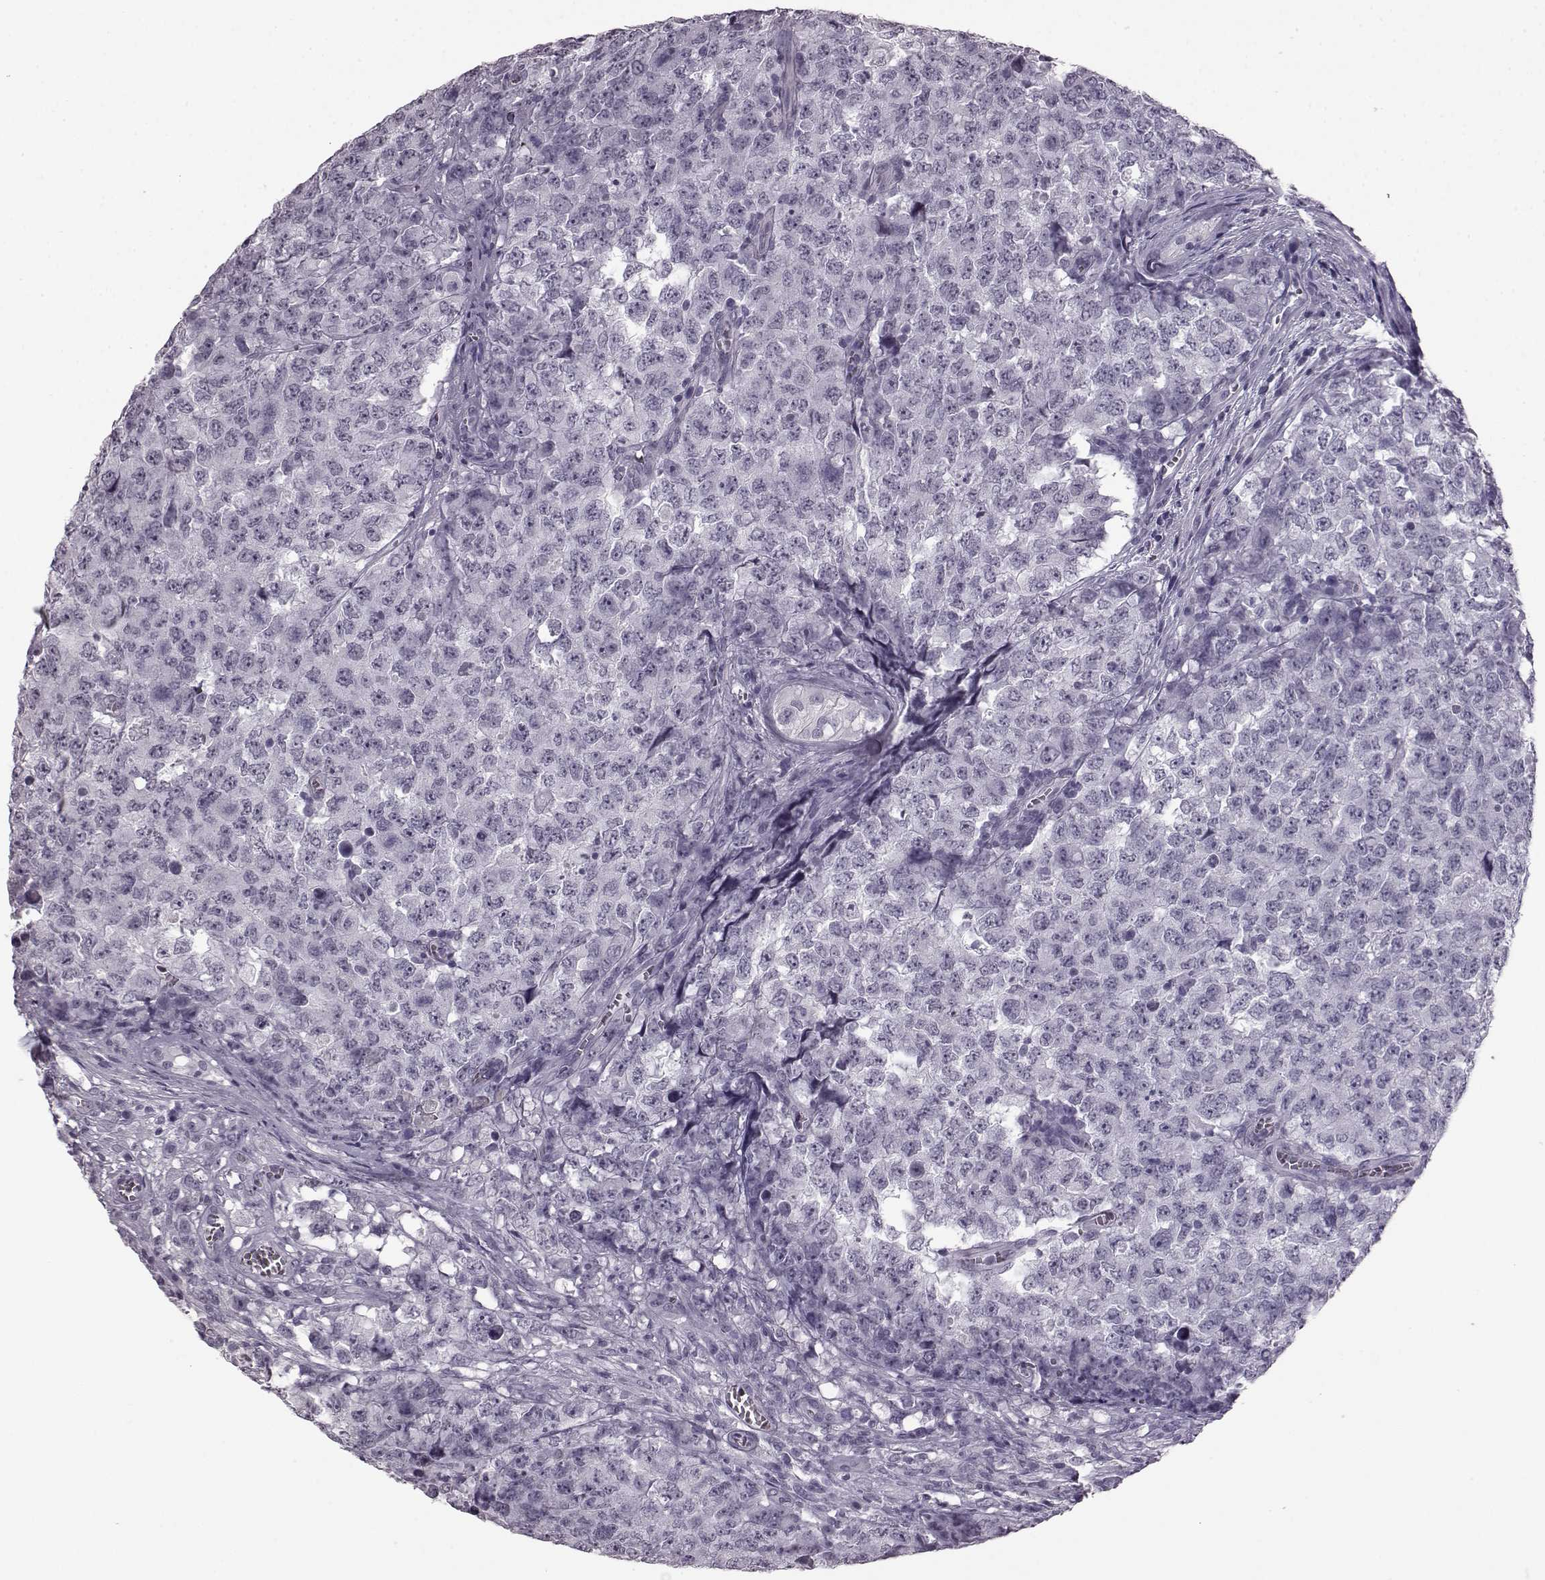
{"staining": {"intensity": "negative", "quantity": "none", "location": "none"}, "tissue": "testis cancer", "cell_type": "Tumor cells", "image_type": "cancer", "snomed": [{"axis": "morphology", "description": "Carcinoma, Embryonal, NOS"}, {"axis": "topography", "description": "Testis"}], "caption": "This is a micrograph of IHC staining of embryonal carcinoma (testis), which shows no expression in tumor cells. (IHC, brightfield microscopy, high magnification).", "gene": "AIPL1", "patient": {"sex": "male", "age": 23}}